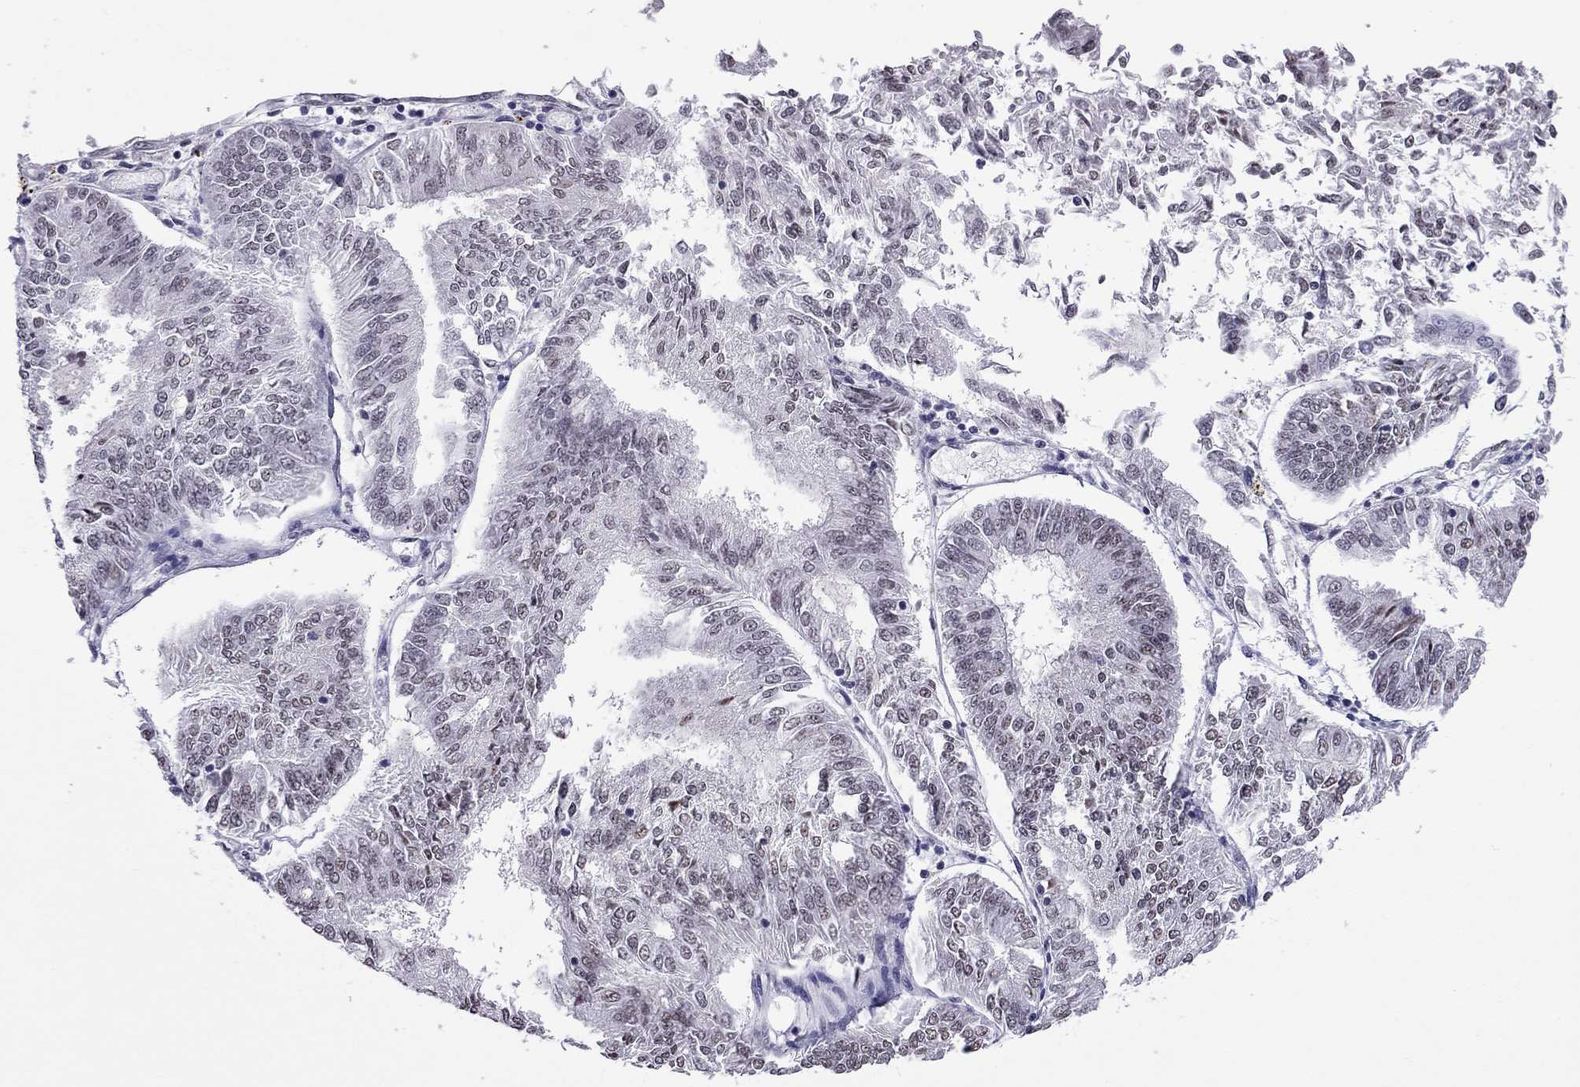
{"staining": {"intensity": "weak", "quantity": "<25%", "location": "nuclear"}, "tissue": "endometrial cancer", "cell_type": "Tumor cells", "image_type": "cancer", "snomed": [{"axis": "morphology", "description": "Adenocarcinoma, NOS"}, {"axis": "topography", "description": "Endometrium"}], "caption": "Protein analysis of endometrial cancer (adenocarcinoma) reveals no significant expression in tumor cells.", "gene": "PPP1R3A", "patient": {"sex": "female", "age": 58}}